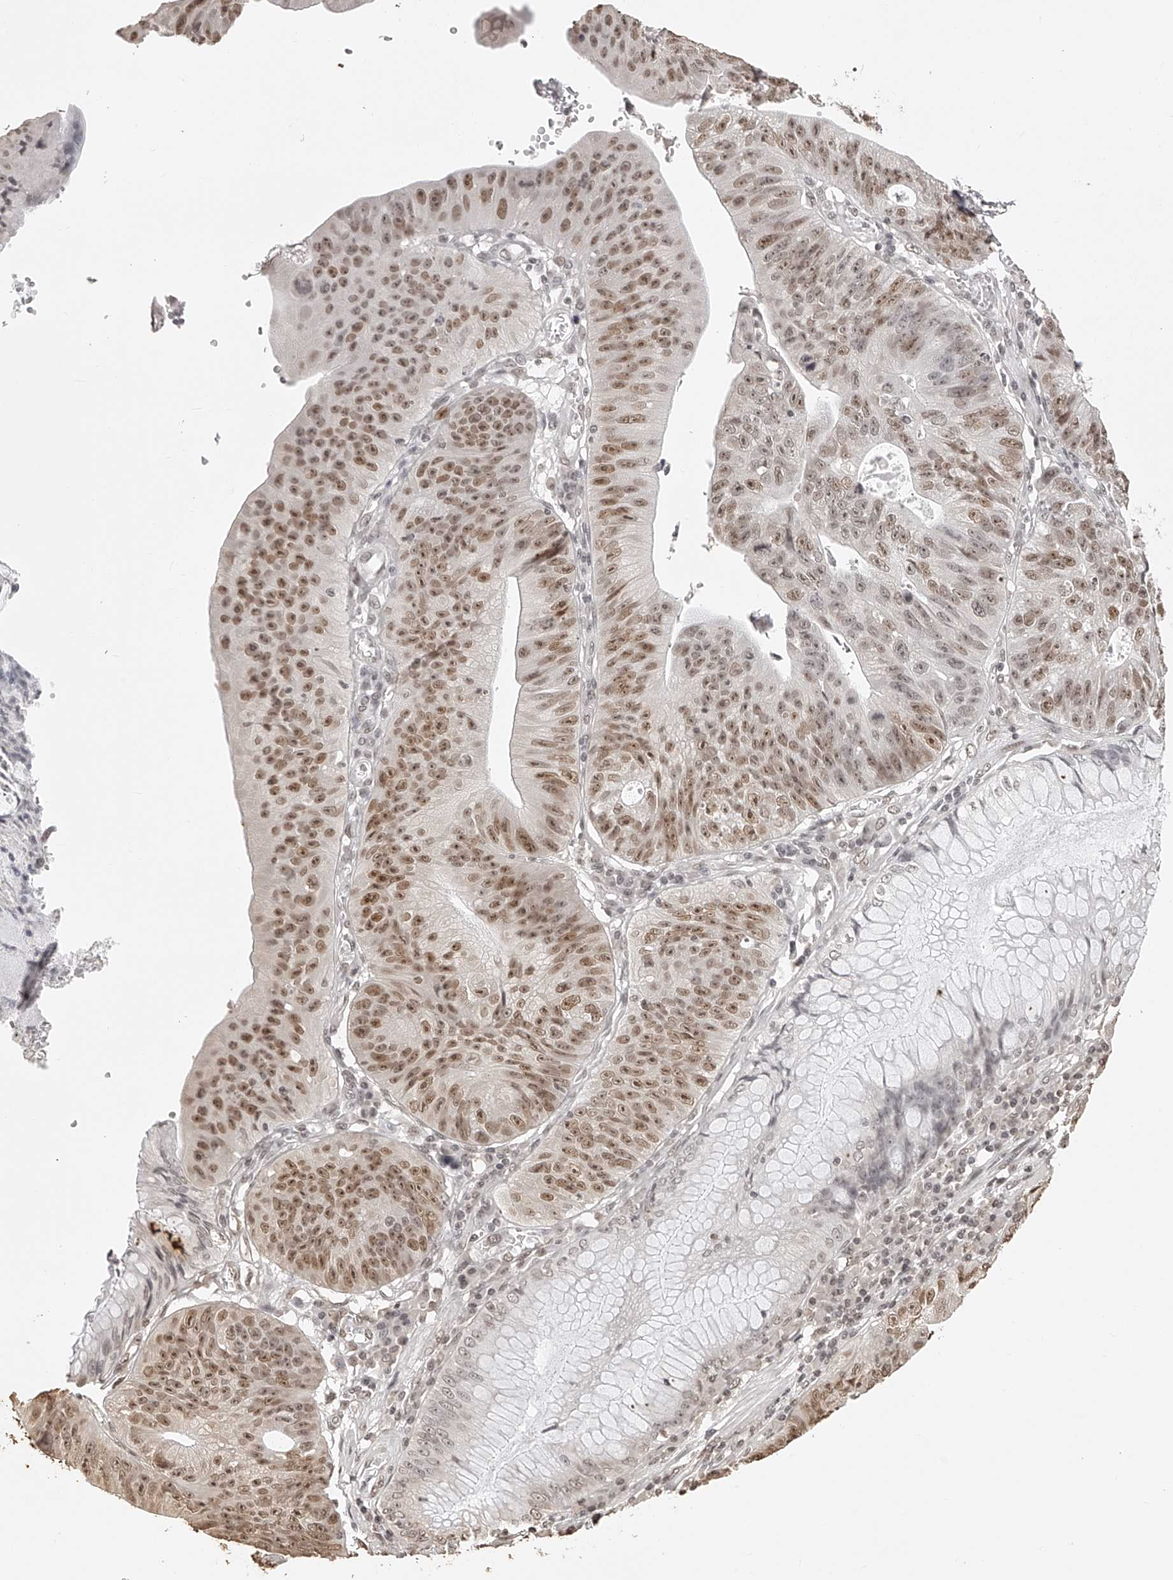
{"staining": {"intensity": "moderate", "quantity": "25%-75%", "location": "nuclear"}, "tissue": "stomach cancer", "cell_type": "Tumor cells", "image_type": "cancer", "snomed": [{"axis": "morphology", "description": "Adenocarcinoma, NOS"}, {"axis": "topography", "description": "Stomach"}], "caption": "Adenocarcinoma (stomach) stained with a brown dye exhibits moderate nuclear positive staining in about 25%-75% of tumor cells.", "gene": "ZNF503", "patient": {"sex": "male", "age": 59}}